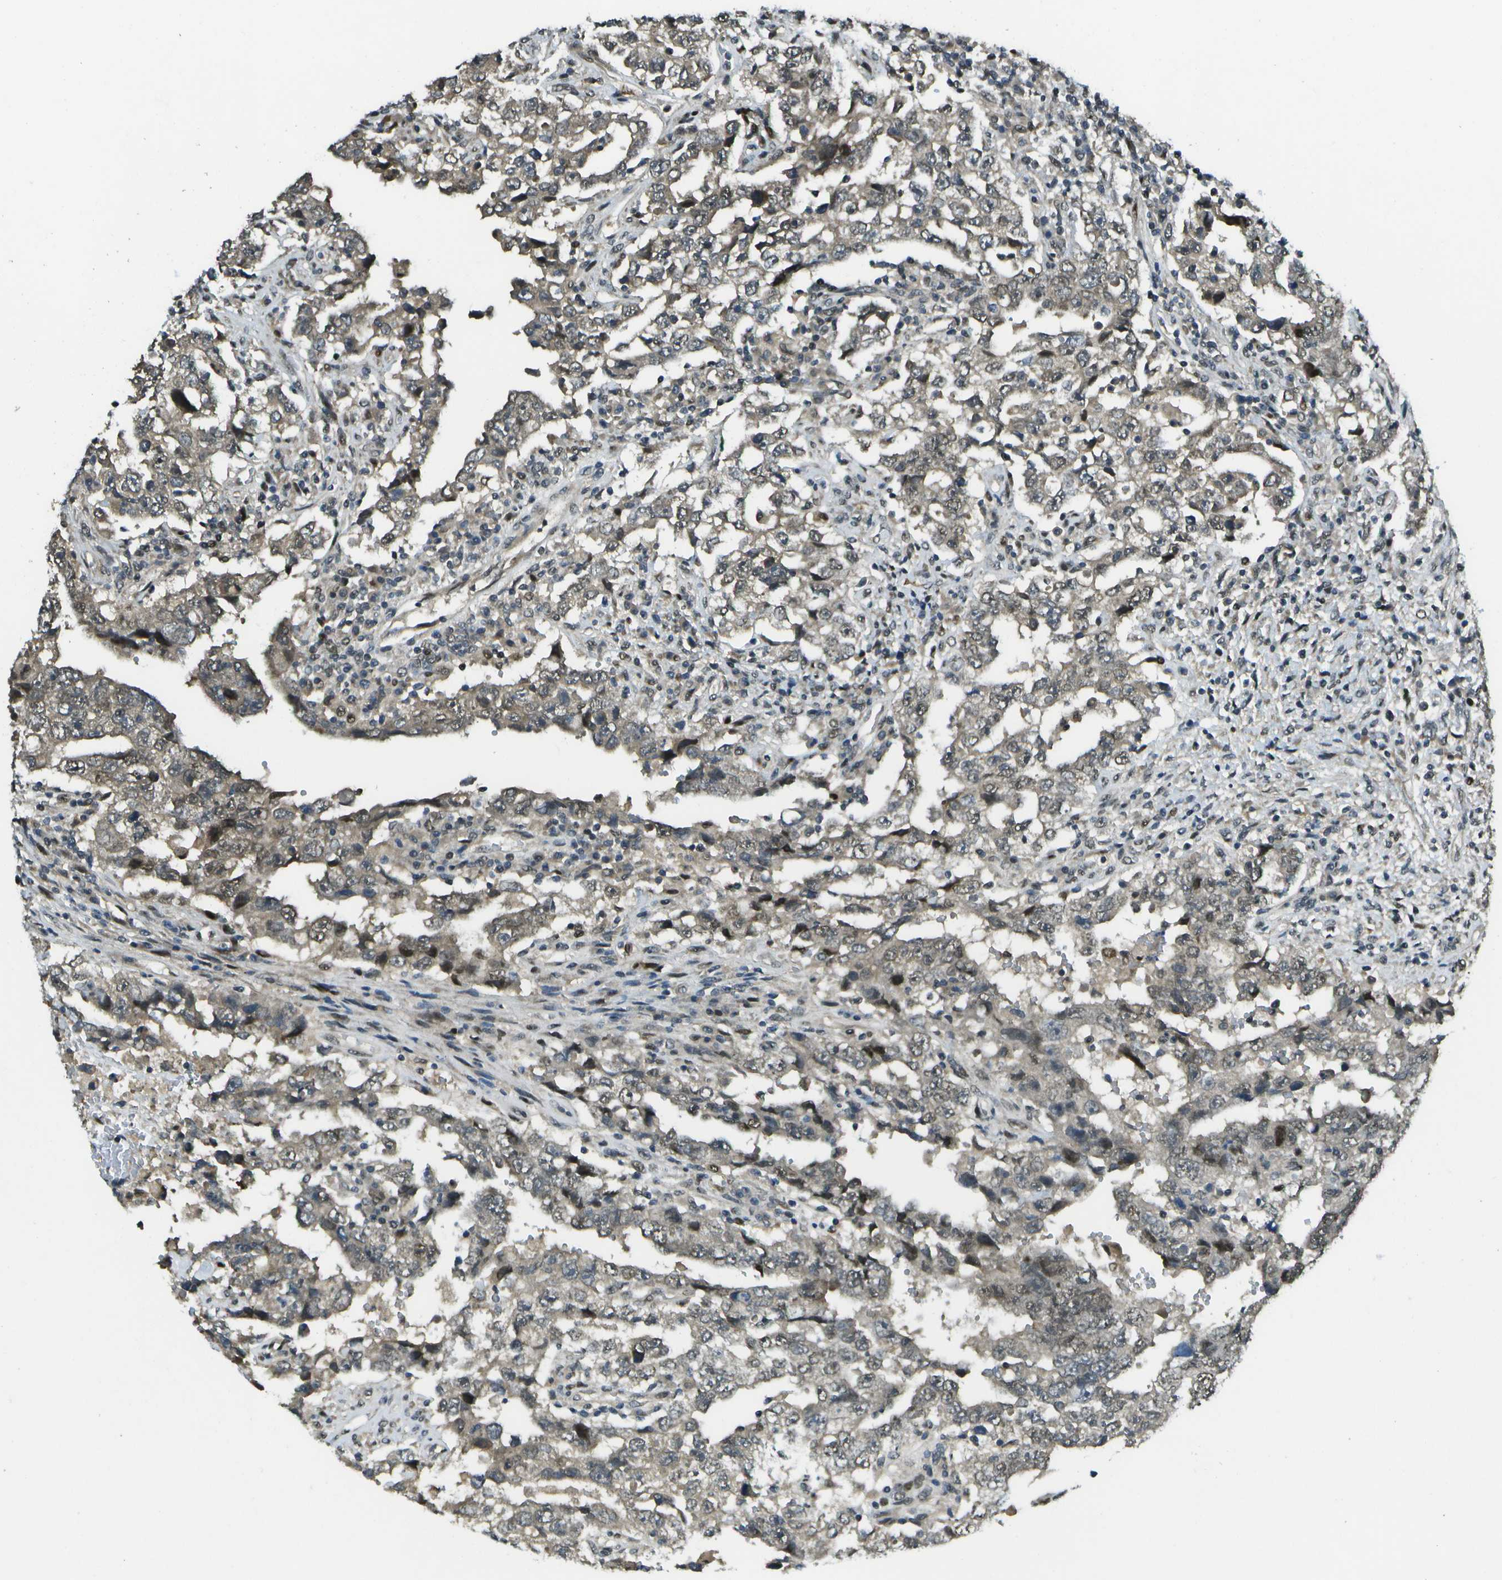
{"staining": {"intensity": "moderate", "quantity": ">75%", "location": "cytoplasmic/membranous,nuclear"}, "tissue": "testis cancer", "cell_type": "Tumor cells", "image_type": "cancer", "snomed": [{"axis": "morphology", "description": "Carcinoma, Embryonal, NOS"}, {"axis": "topography", "description": "Testis"}], "caption": "Immunohistochemistry image of neoplastic tissue: human embryonal carcinoma (testis) stained using immunohistochemistry reveals medium levels of moderate protein expression localized specifically in the cytoplasmic/membranous and nuclear of tumor cells, appearing as a cytoplasmic/membranous and nuclear brown color.", "gene": "GANC", "patient": {"sex": "male", "age": 26}}